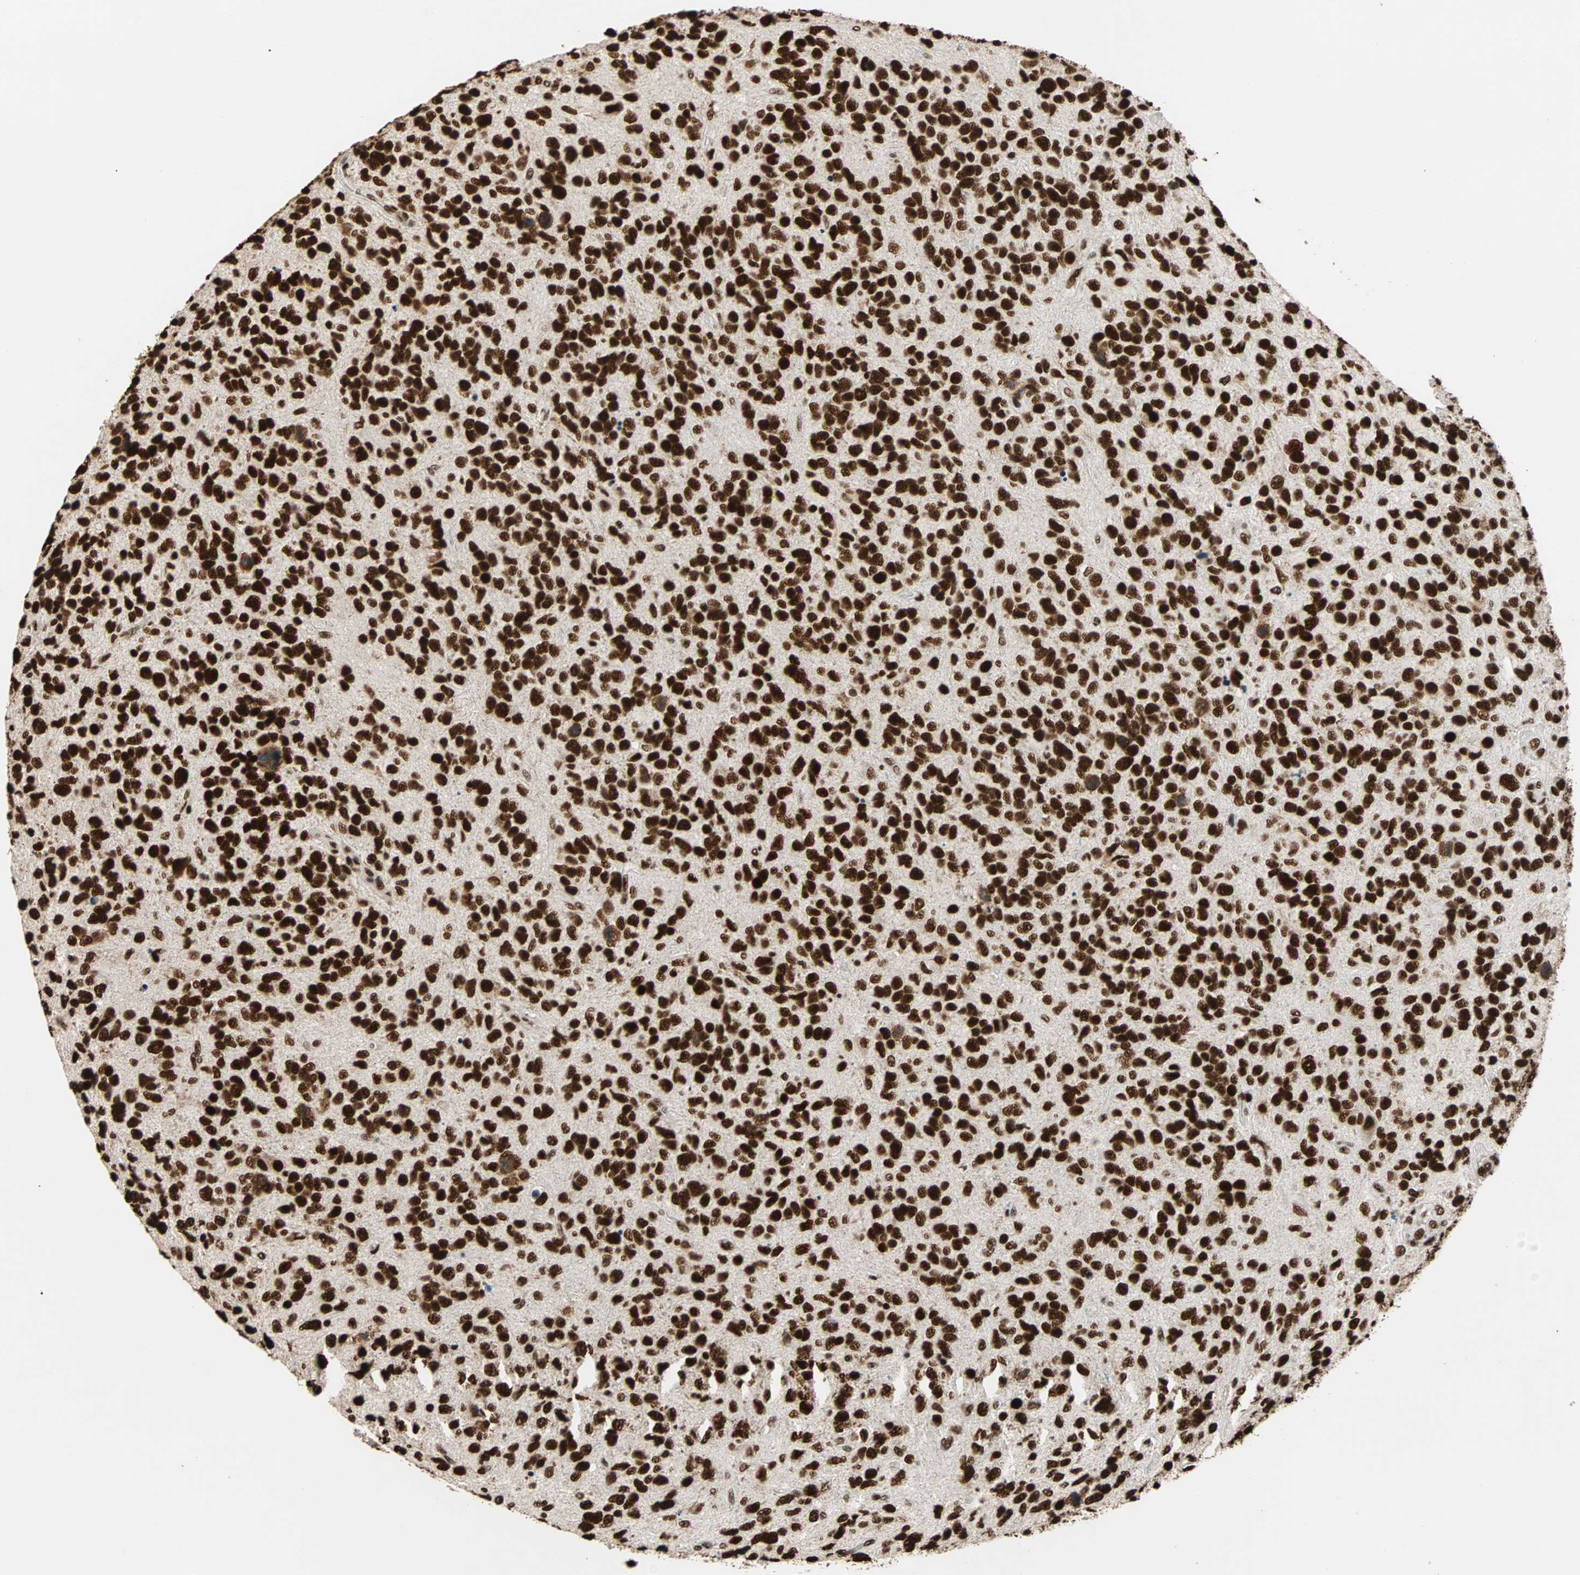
{"staining": {"intensity": "strong", "quantity": ">75%", "location": "nuclear"}, "tissue": "glioma", "cell_type": "Tumor cells", "image_type": "cancer", "snomed": [{"axis": "morphology", "description": "Glioma, malignant, High grade"}, {"axis": "topography", "description": "Brain"}], "caption": "Human glioma stained with a protein marker displays strong staining in tumor cells.", "gene": "ILF2", "patient": {"sex": "female", "age": 58}}